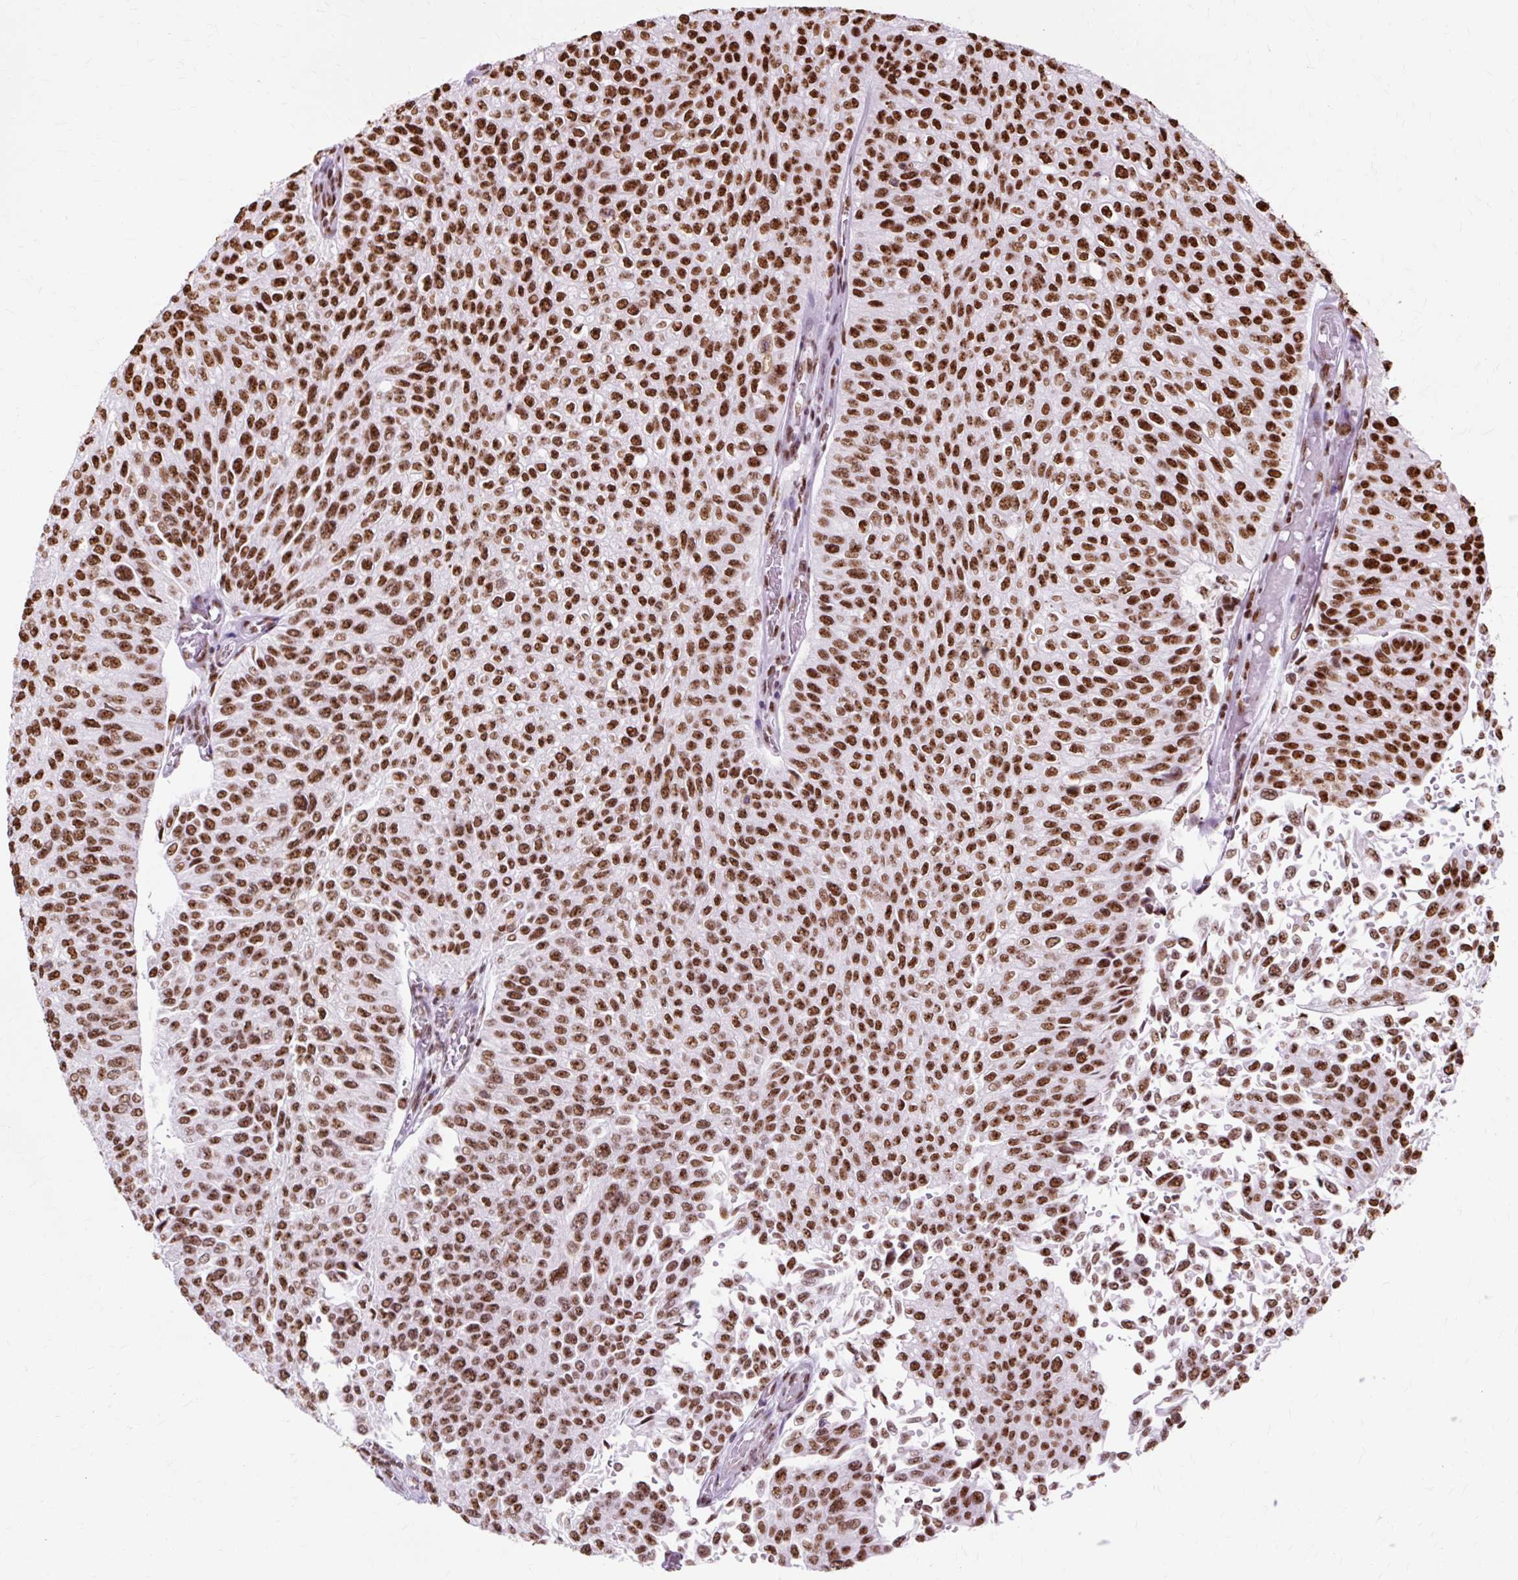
{"staining": {"intensity": "strong", "quantity": ">75%", "location": "nuclear"}, "tissue": "urothelial cancer", "cell_type": "Tumor cells", "image_type": "cancer", "snomed": [{"axis": "morphology", "description": "Urothelial carcinoma, NOS"}, {"axis": "topography", "description": "Urinary bladder"}], "caption": "Protein expression analysis of transitional cell carcinoma shows strong nuclear staining in about >75% of tumor cells.", "gene": "XRCC6", "patient": {"sex": "male", "age": 59}}